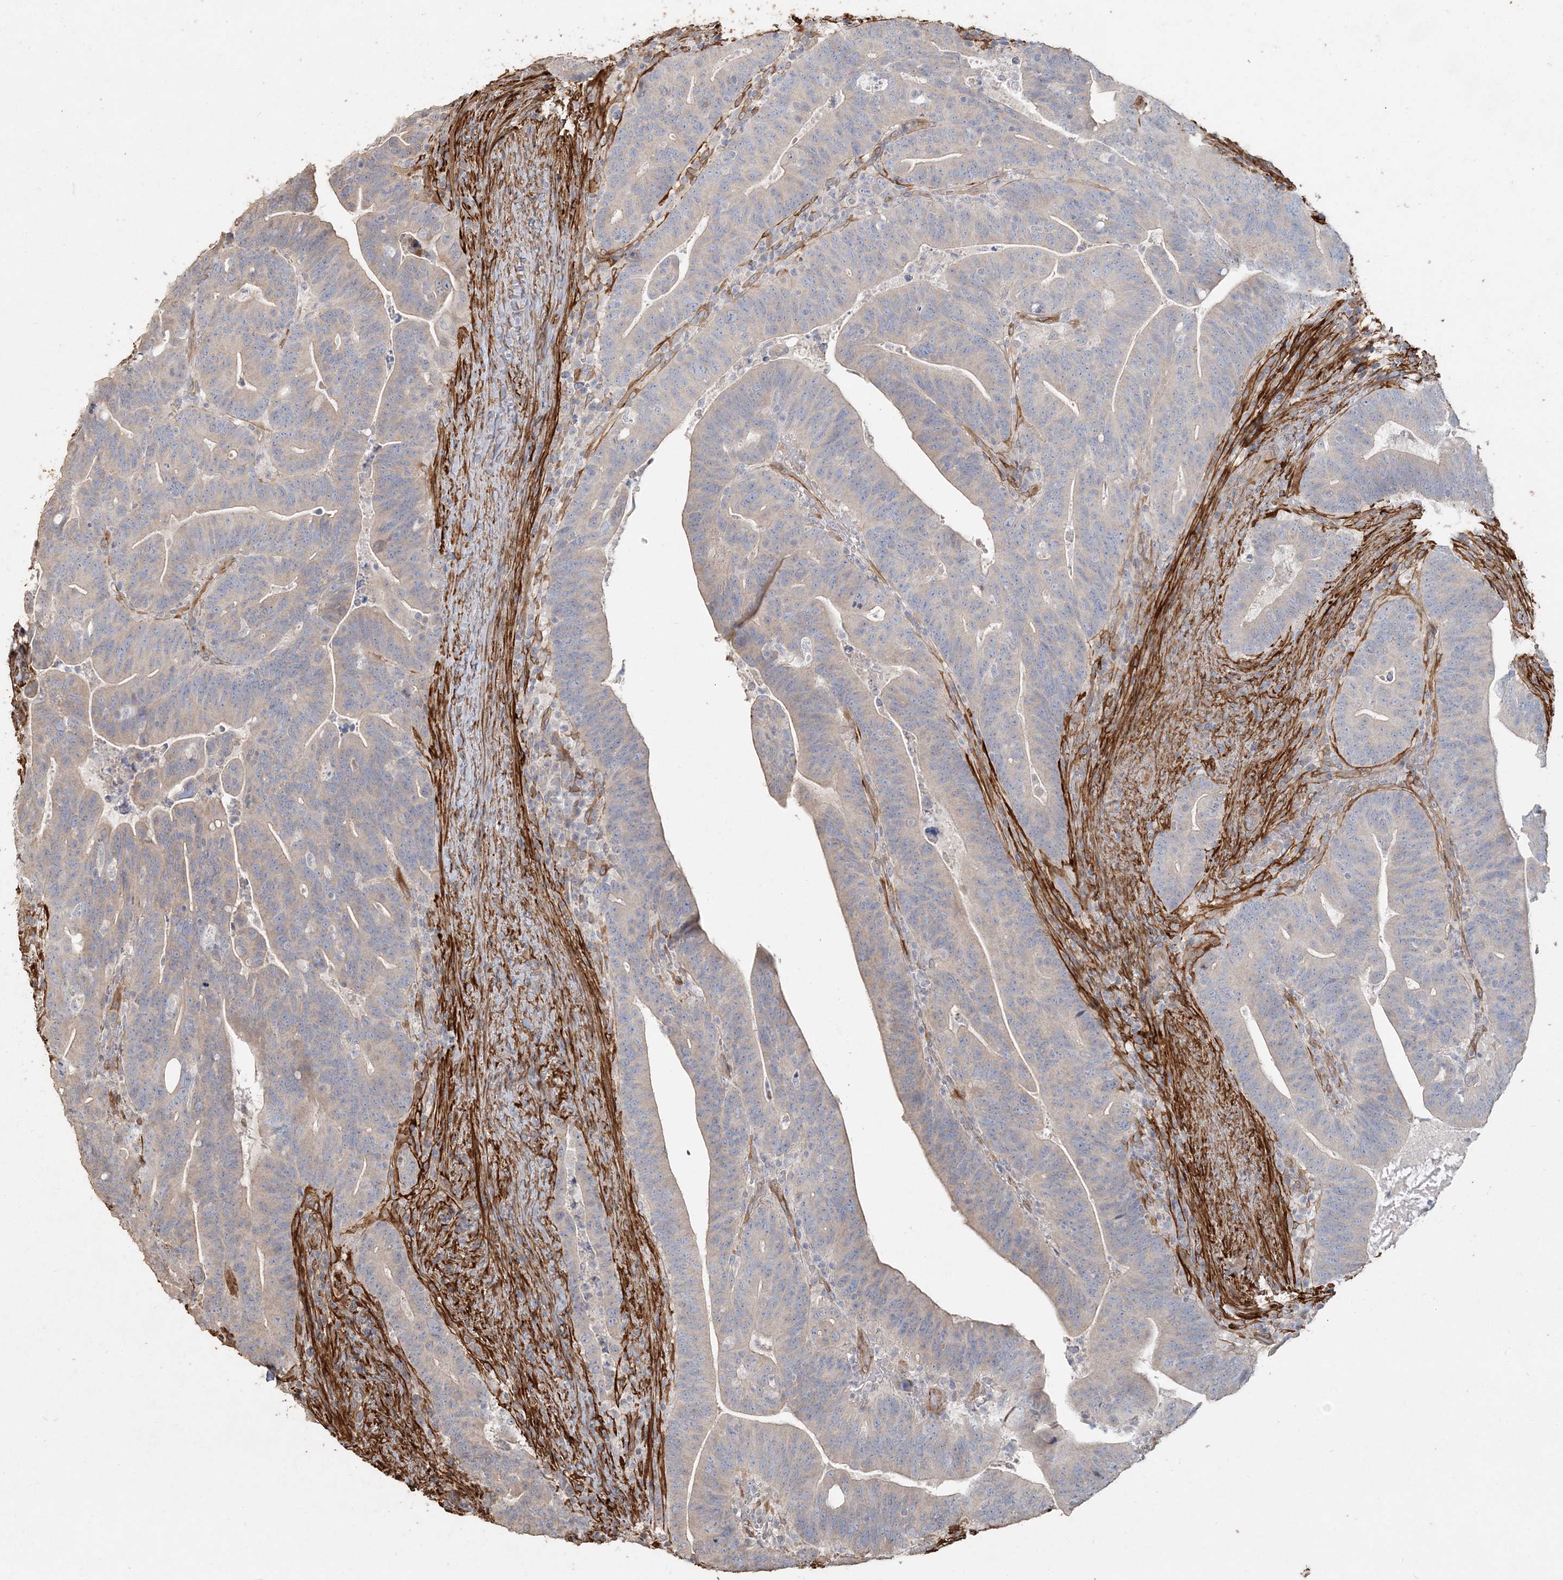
{"staining": {"intensity": "negative", "quantity": "none", "location": "none"}, "tissue": "colorectal cancer", "cell_type": "Tumor cells", "image_type": "cancer", "snomed": [{"axis": "morphology", "description": "Adenocarcinoma, NOS"}, {"axis": "topography", "description": "Colon"}], "caption": "Colorectal adenocarcinoma was stained to show a protein in brown. There is no significant staining in tumor cells.", "gene": "RNF145", "patient": {"sex": "female", "age": 66}}